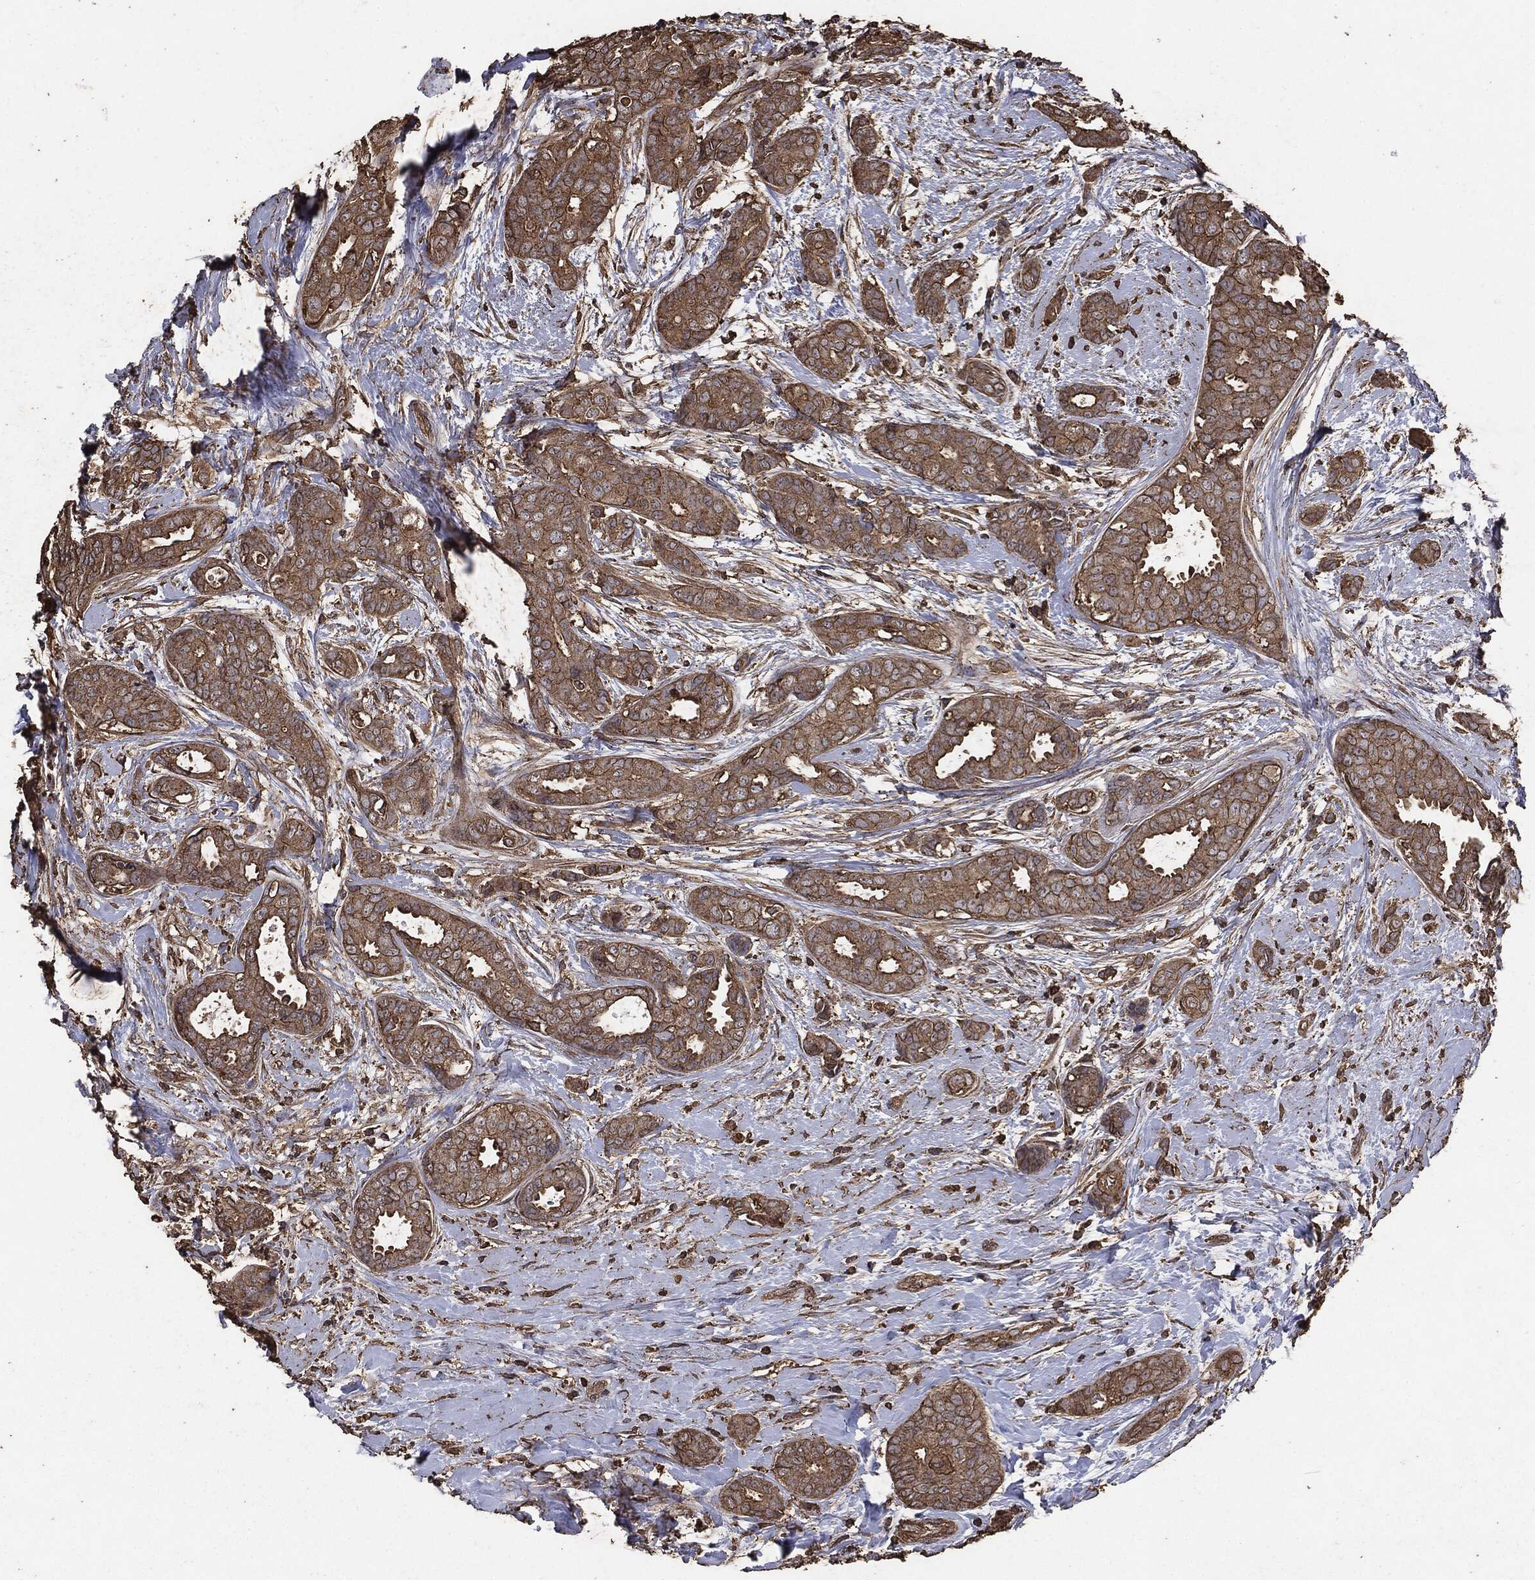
{"staining": {"intensity": "moderate", "quantity": ">75%", "location": "cytoplasmic/membranous"}, "tissue": "breast cancer", "cell_type": "Tumor cells", "image_type": "cancer", "snomed": [{"axis": "morphology", "description": "Duct carcinoma"}, {"axis": "topography", "description": "Breast"}], "caption": "Immunohistochemical staining of human breast cancer (intraductal carcinoma) demonstrates medium levels of moderate cytoplasmic/membranous staining in about >75% of tumor cells.", "gene": "MTOR", "patient": {"sex": "female", "age": 45}}